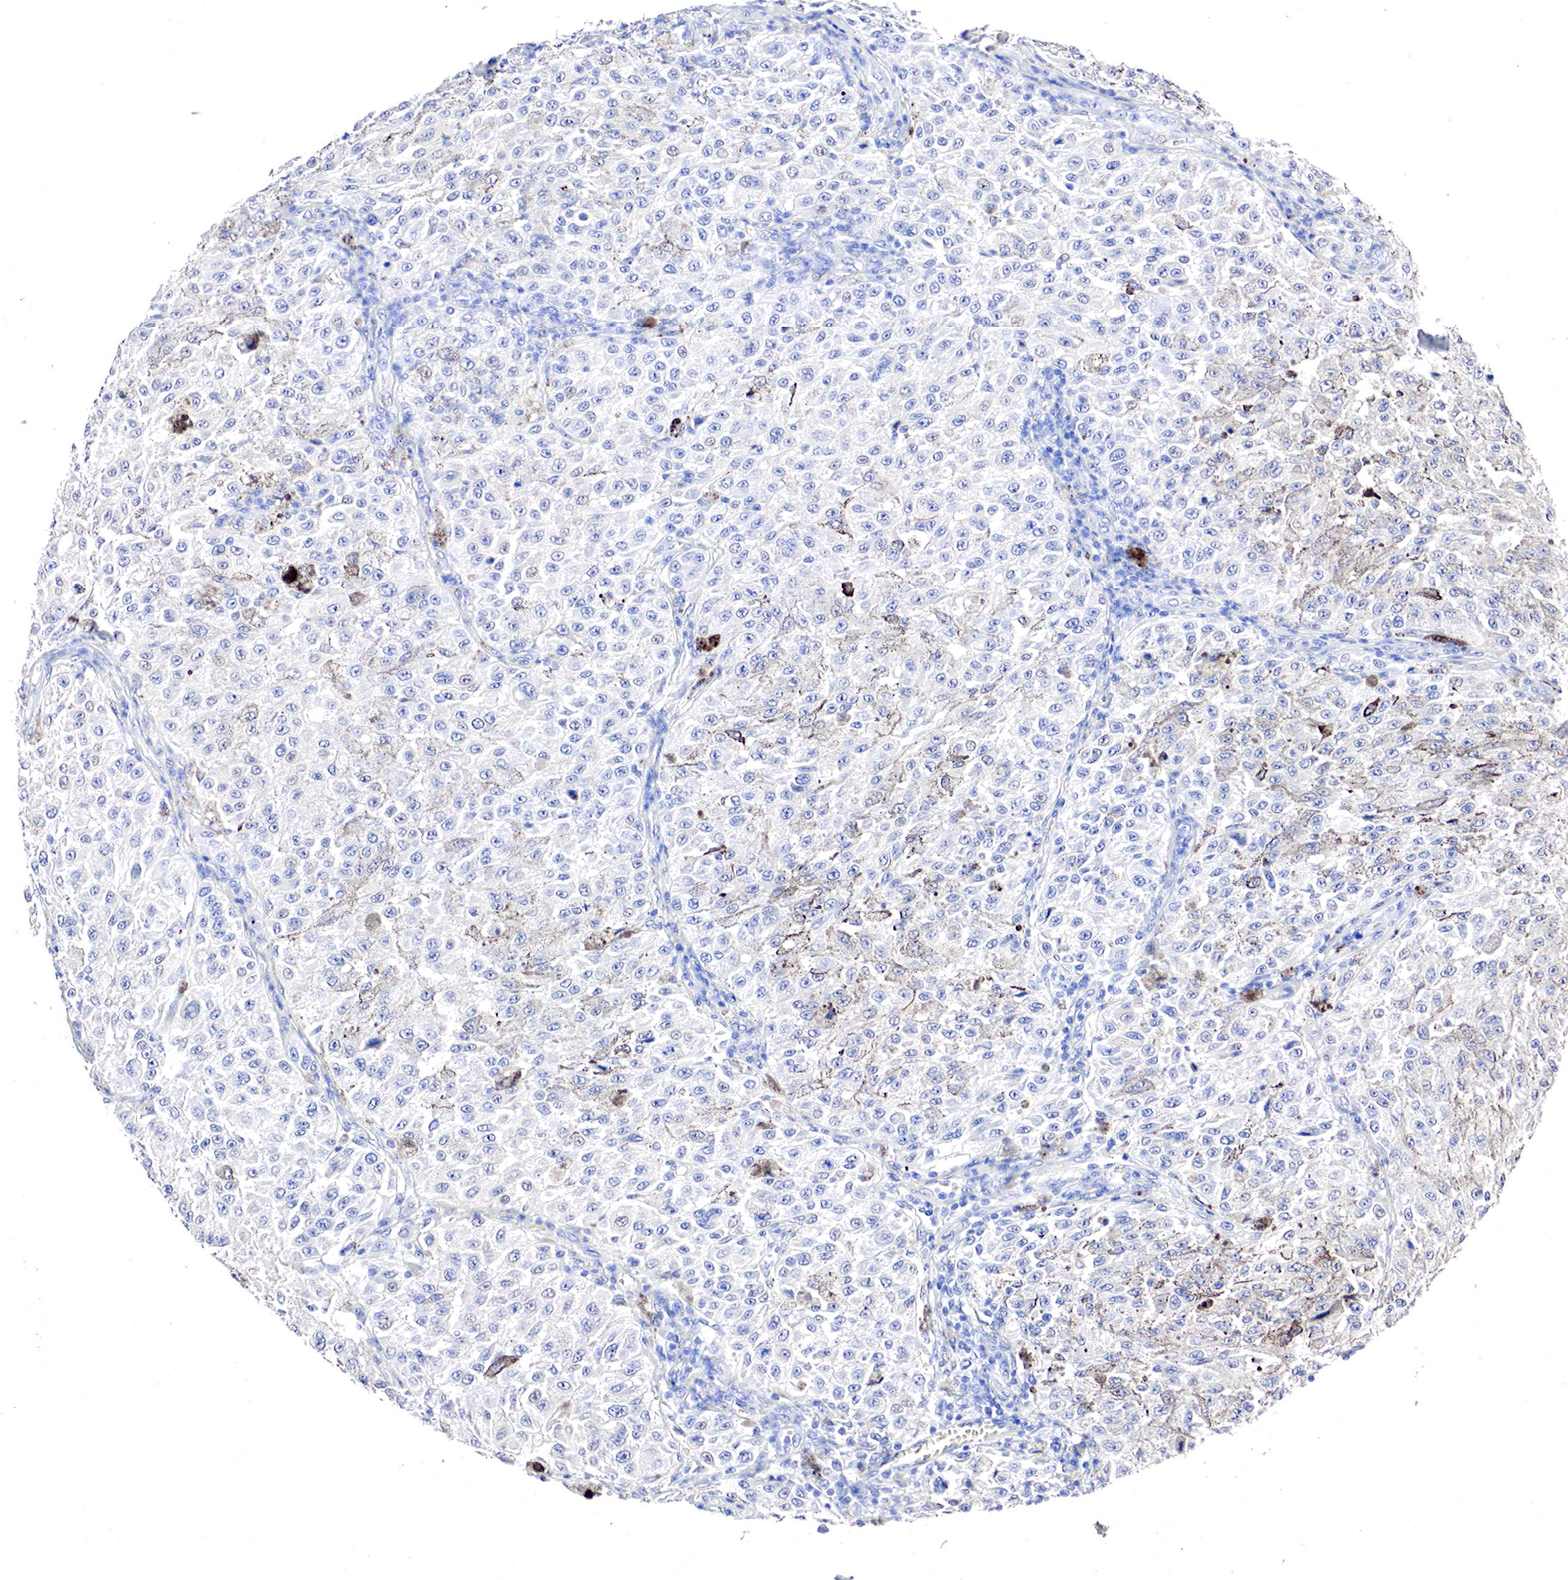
{"staining": {"intensity": "negative", "quantity": "none", "location": "none"}, "tissue": "melanoma", "cell_type": "Tumor cells", "image_type": "cancer", "snomed": [{"axis": "morphology", "description": "Malignant melanoma, NOS"}, {"axis": "topography", "description": "Skin"}], "caption": "Tumor cells show no significant protein expression in malignant melanoma. Nuclei are stained in blue.", "gene": "OTC", "patient": {"sex": "female", "age": 64}}